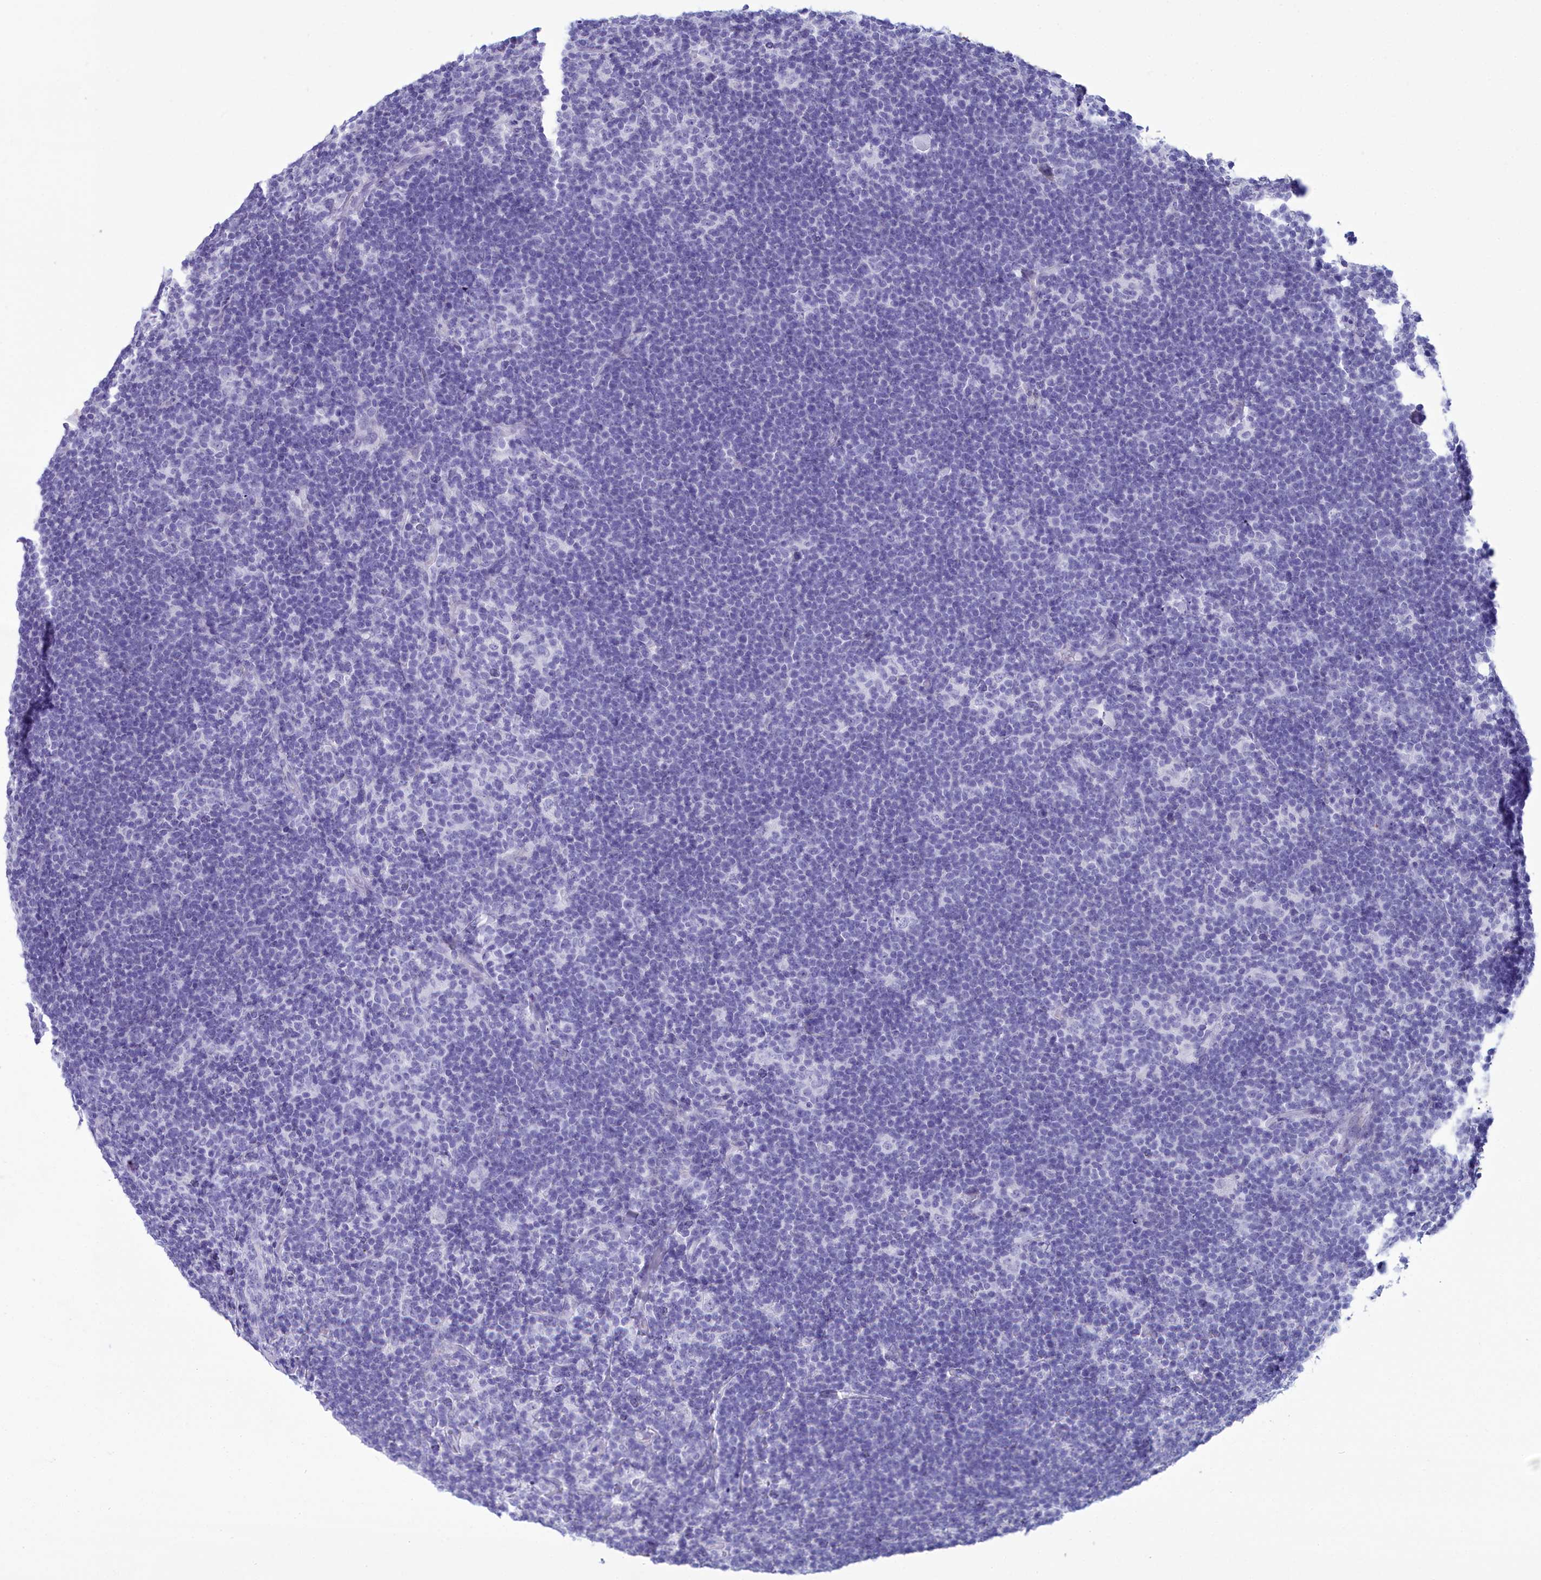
{"staining": {"intensity": "negative", "quantity": "none", "location": "none"}, "tissue": "lymphoma", "cell_type": "Tumor cells", "image_type": "cancer", "snomed": [{"axis": "morphology", "description": "Hodgkin's disease, NOS"}, {"axis": "topography", "description": "Lymph node"}], "caption": "An IHC histopathology image of lymphoma is shown. There is no staining in tumor cells of lymphoma.", "gene": "MAP6", "patient": {"sex": "female", "age": 57}}